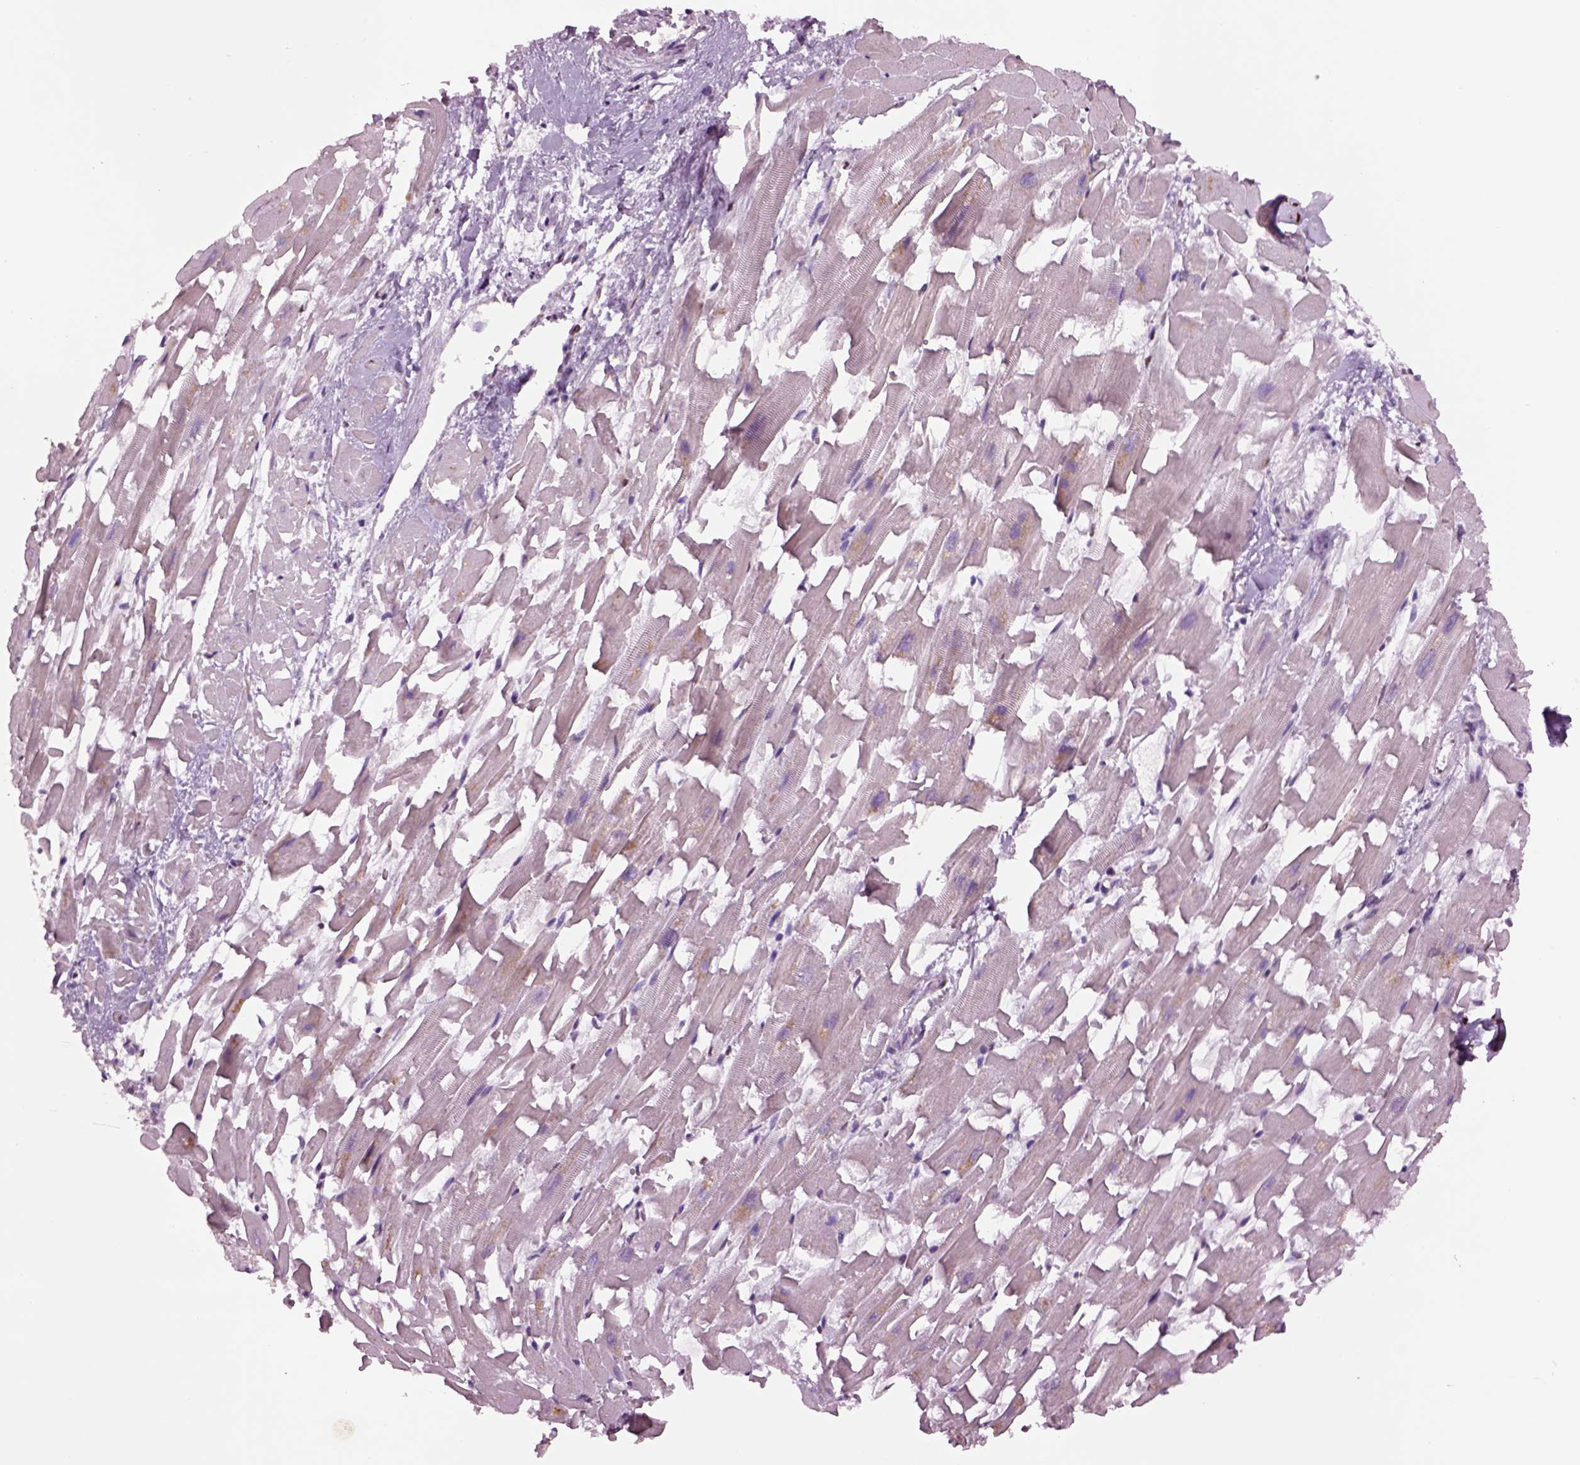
{"staining": {"intensity": "strong", "quantity": "25%-75%", "location": "nuclear"}, "tissue": "heart muscle", "cell_type": "Cardiomyocytes", "image_type": "normal", "snomed": [{"axis": "morphology", "description": "Normal tissue, NOS"}, {"axis": "topography", "description": "Heart"}], "caption": "Protein expression analysis of unremarkable human heart muscle reveals strong nuclear expression in about 25%-75% of cardiomyocytes. The staining was performed using DAB, with brown indicating positive protein expression. Nuclei are stained blue with hematoxylin.", "gene": "DDX3X", "patient": {"sex": "female", "age": 64}}